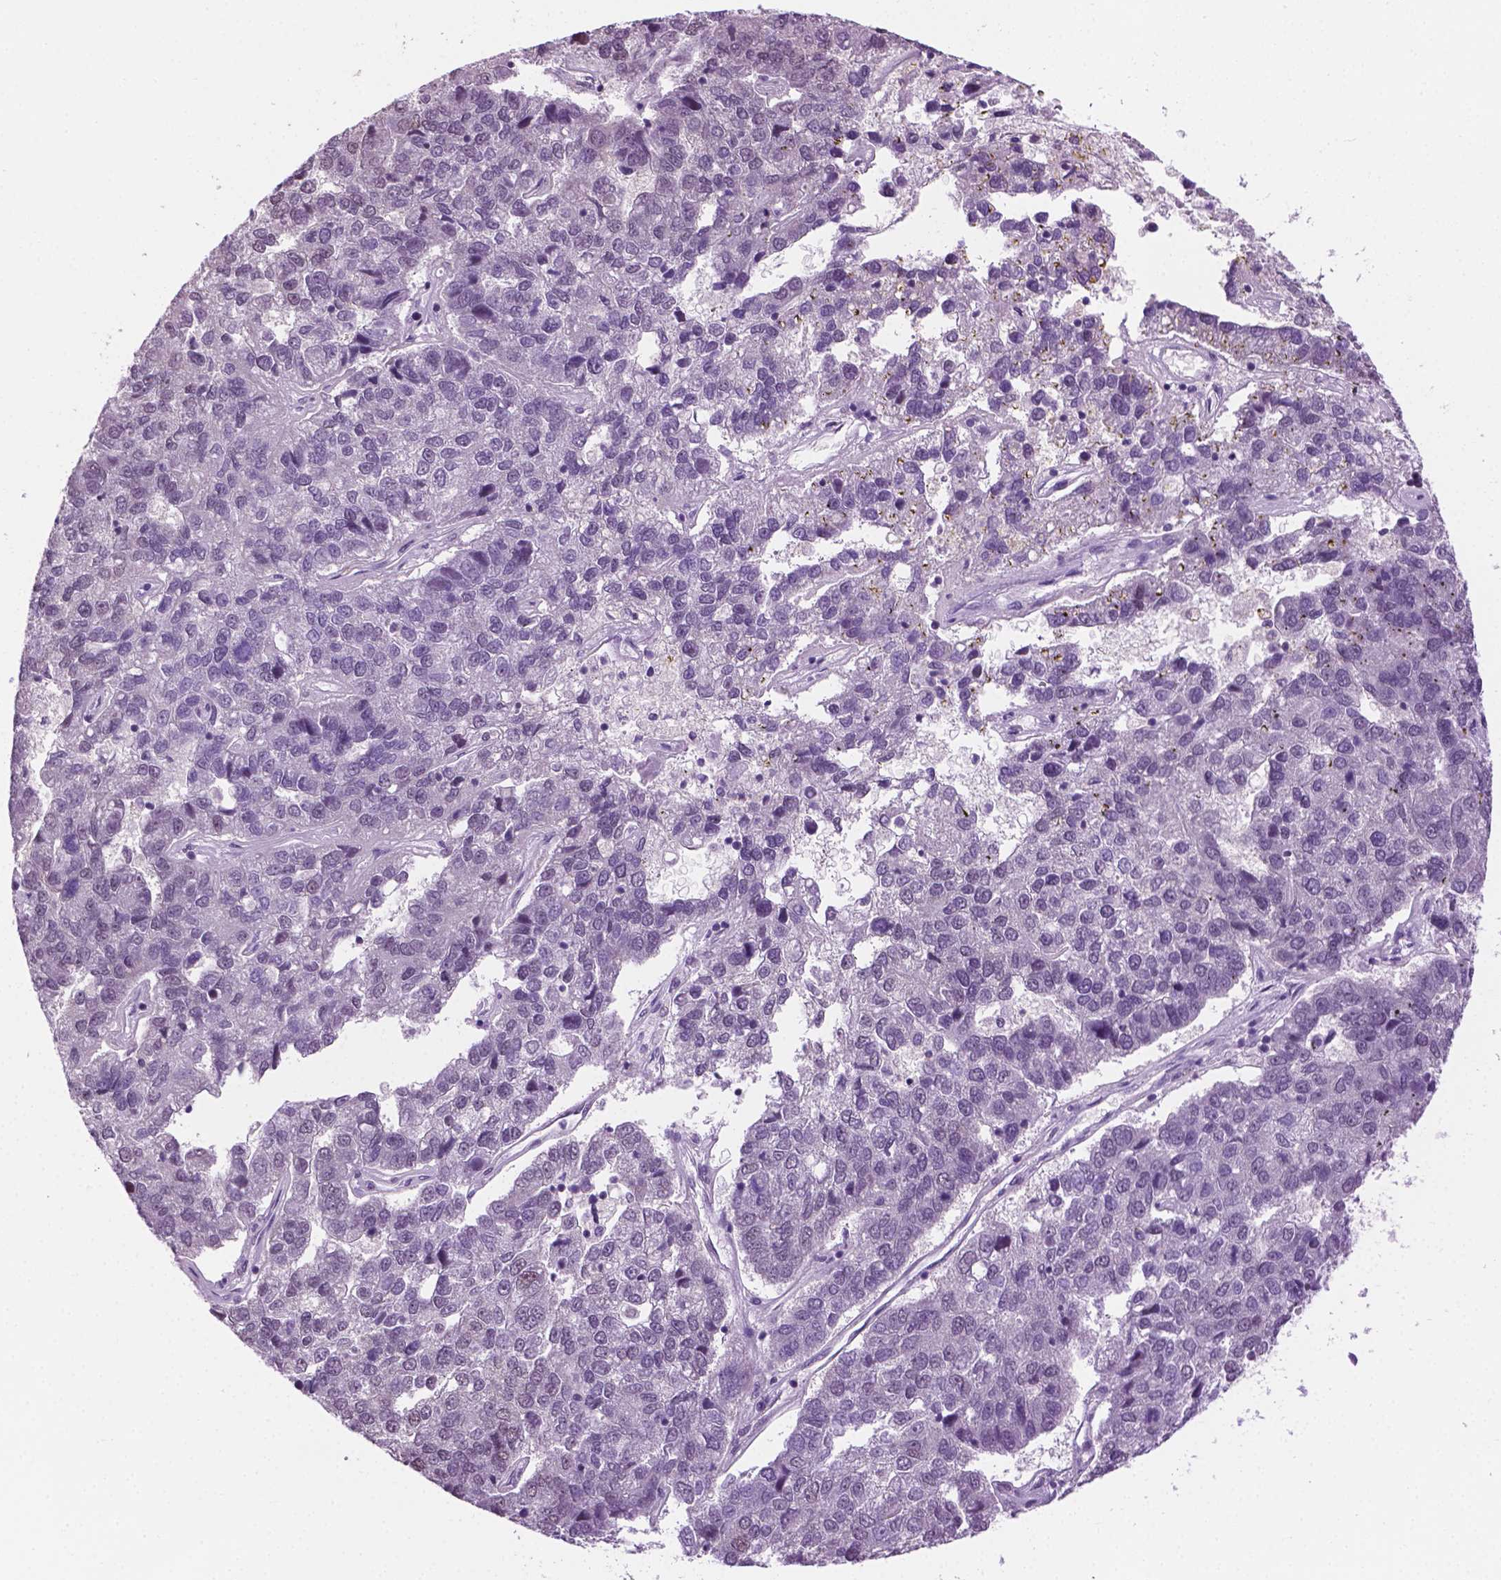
{"staining": {"intensity": "weak", "quantity": "<25%", "location": "nuclear"}, "tissue": "pancreatic cancer", "cell_type": "Tumor cells", "image_type": "cancer", "snomed": [{"axis": "morphology", "description": "Adenocarcinoma, NOS"}, {"axis": "topography", "description": "Pancreas"}], "caption": "Tumor cells are negative for protein expression in human adenocarcinoma (pancreatic).", "gene": "ABI2", "patient": {"sex": "female", "age": 61}}